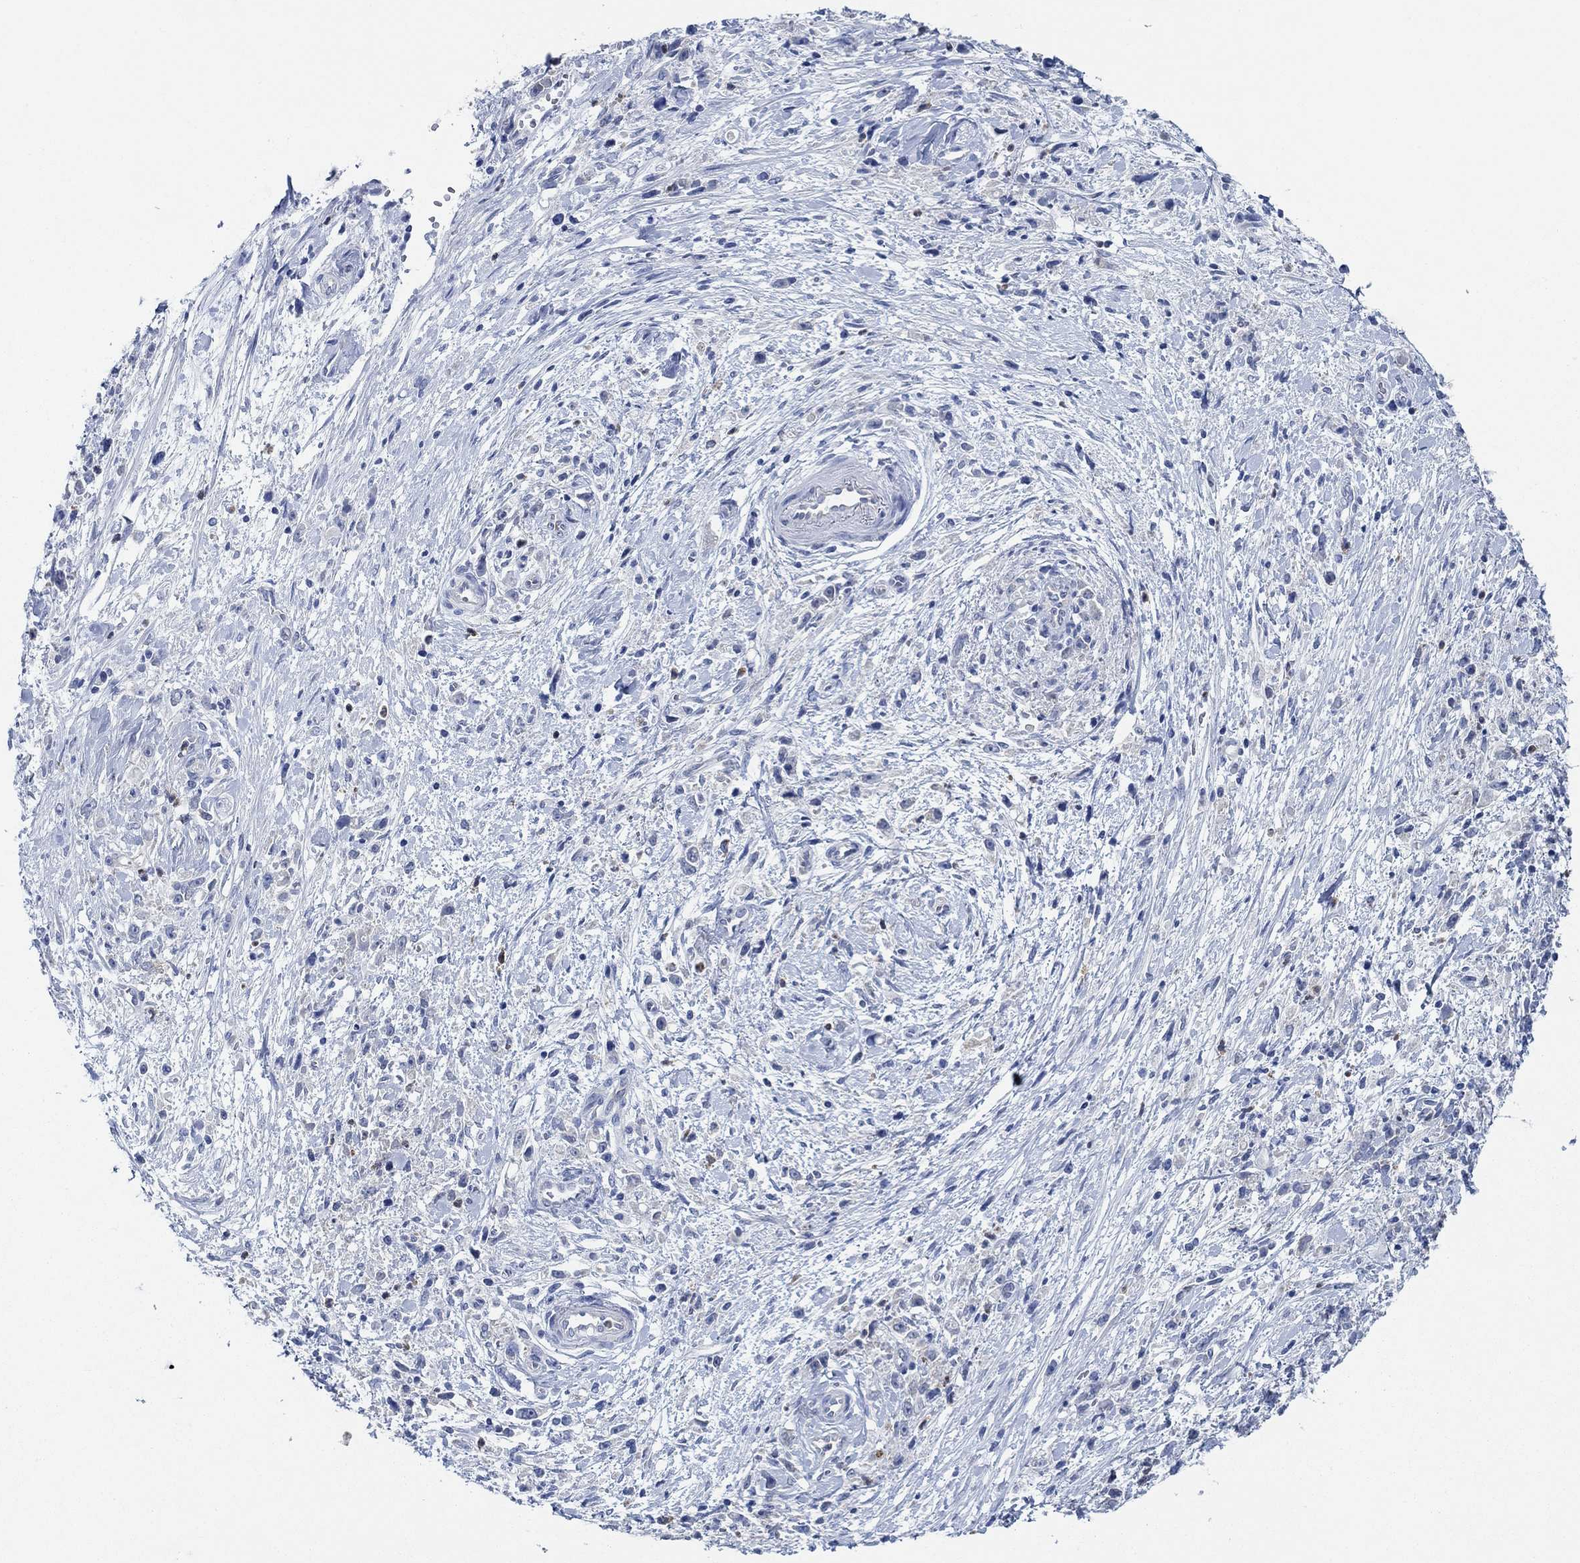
{"staining": {"intensity": "negative", "quantity": "none", "location": "none"}, "tissue": "stomach cancer", "cell_type": "Tumor cells", "image_type": "cancer", "snomed": [{"axis": "morphology", "description": "Adenocarcinoma, NOS"}, {"axis": "topography", "description": "Stomach"}], "caption": "A high-resolution image shows immunohistochemistry staining of stomach cancer (adenocarcinoma), which reveals no significant staining in tumor cells.", "gene": "ZNF671", "patient": {"sex": "female", "age": 59}}